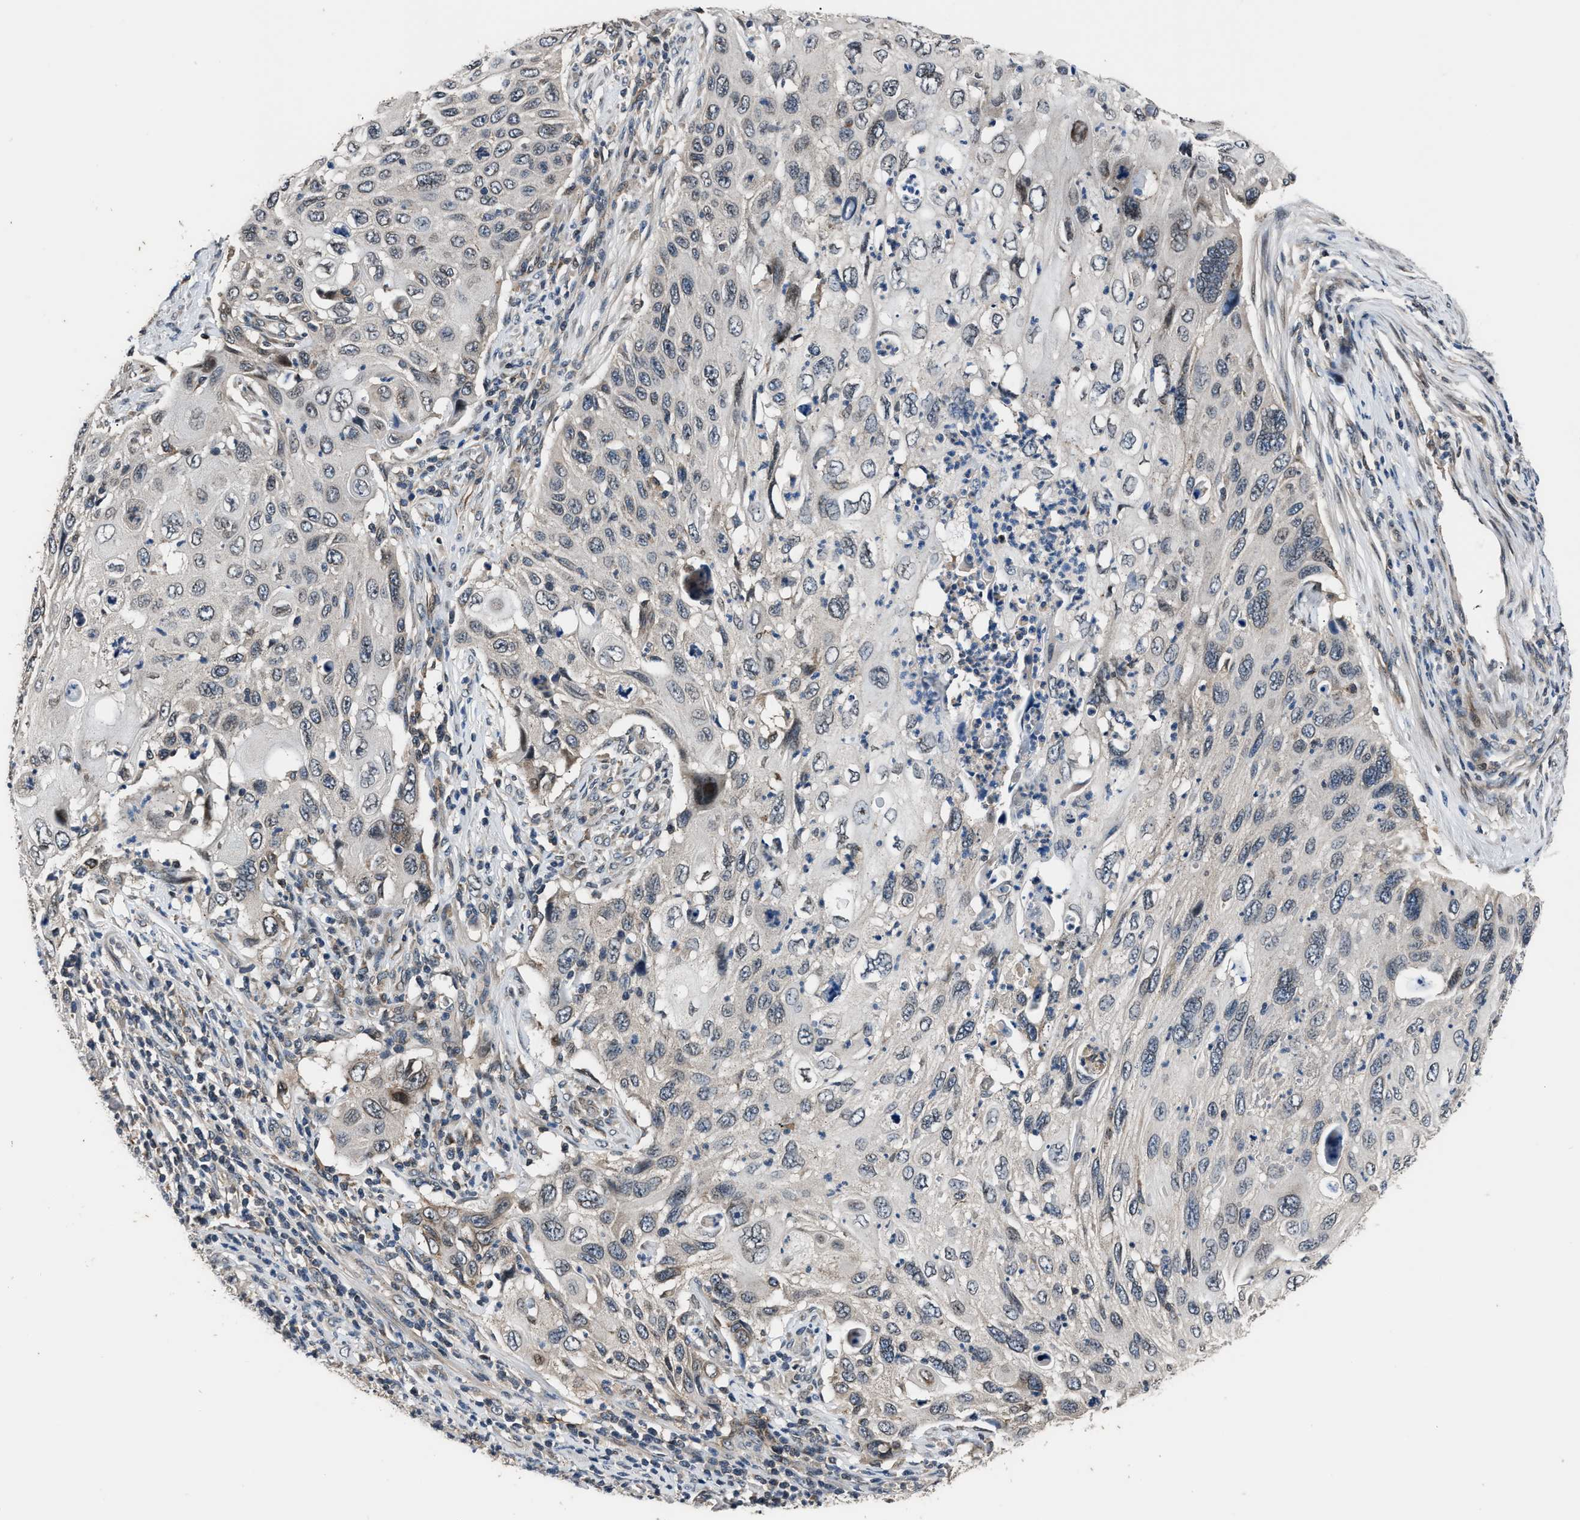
{"staining": {"intensity": "weak", "quantity": "<25%", "location": "cytoplasmic/membranous,nuclear"}, "tissue": "cervical cancer", "cell_type": "Tumor cells", "image_type": "cancer", "snomed": [{"axis": "morphology", "description": "Squamous cell carcinoma, NOS"}, {"axis": "topography", "description": "Cervix"}], "caption": "Tumor cells show no significant staining in cervical cancer. (Stains: DAB (3,3'-diaminobenzidine) IHC with hematoxylin counter stain, Microscopy: brightfield microscopy at high magnification).", "gene": "TNRC18", "patient": {"sex": "female", "age": 70}}